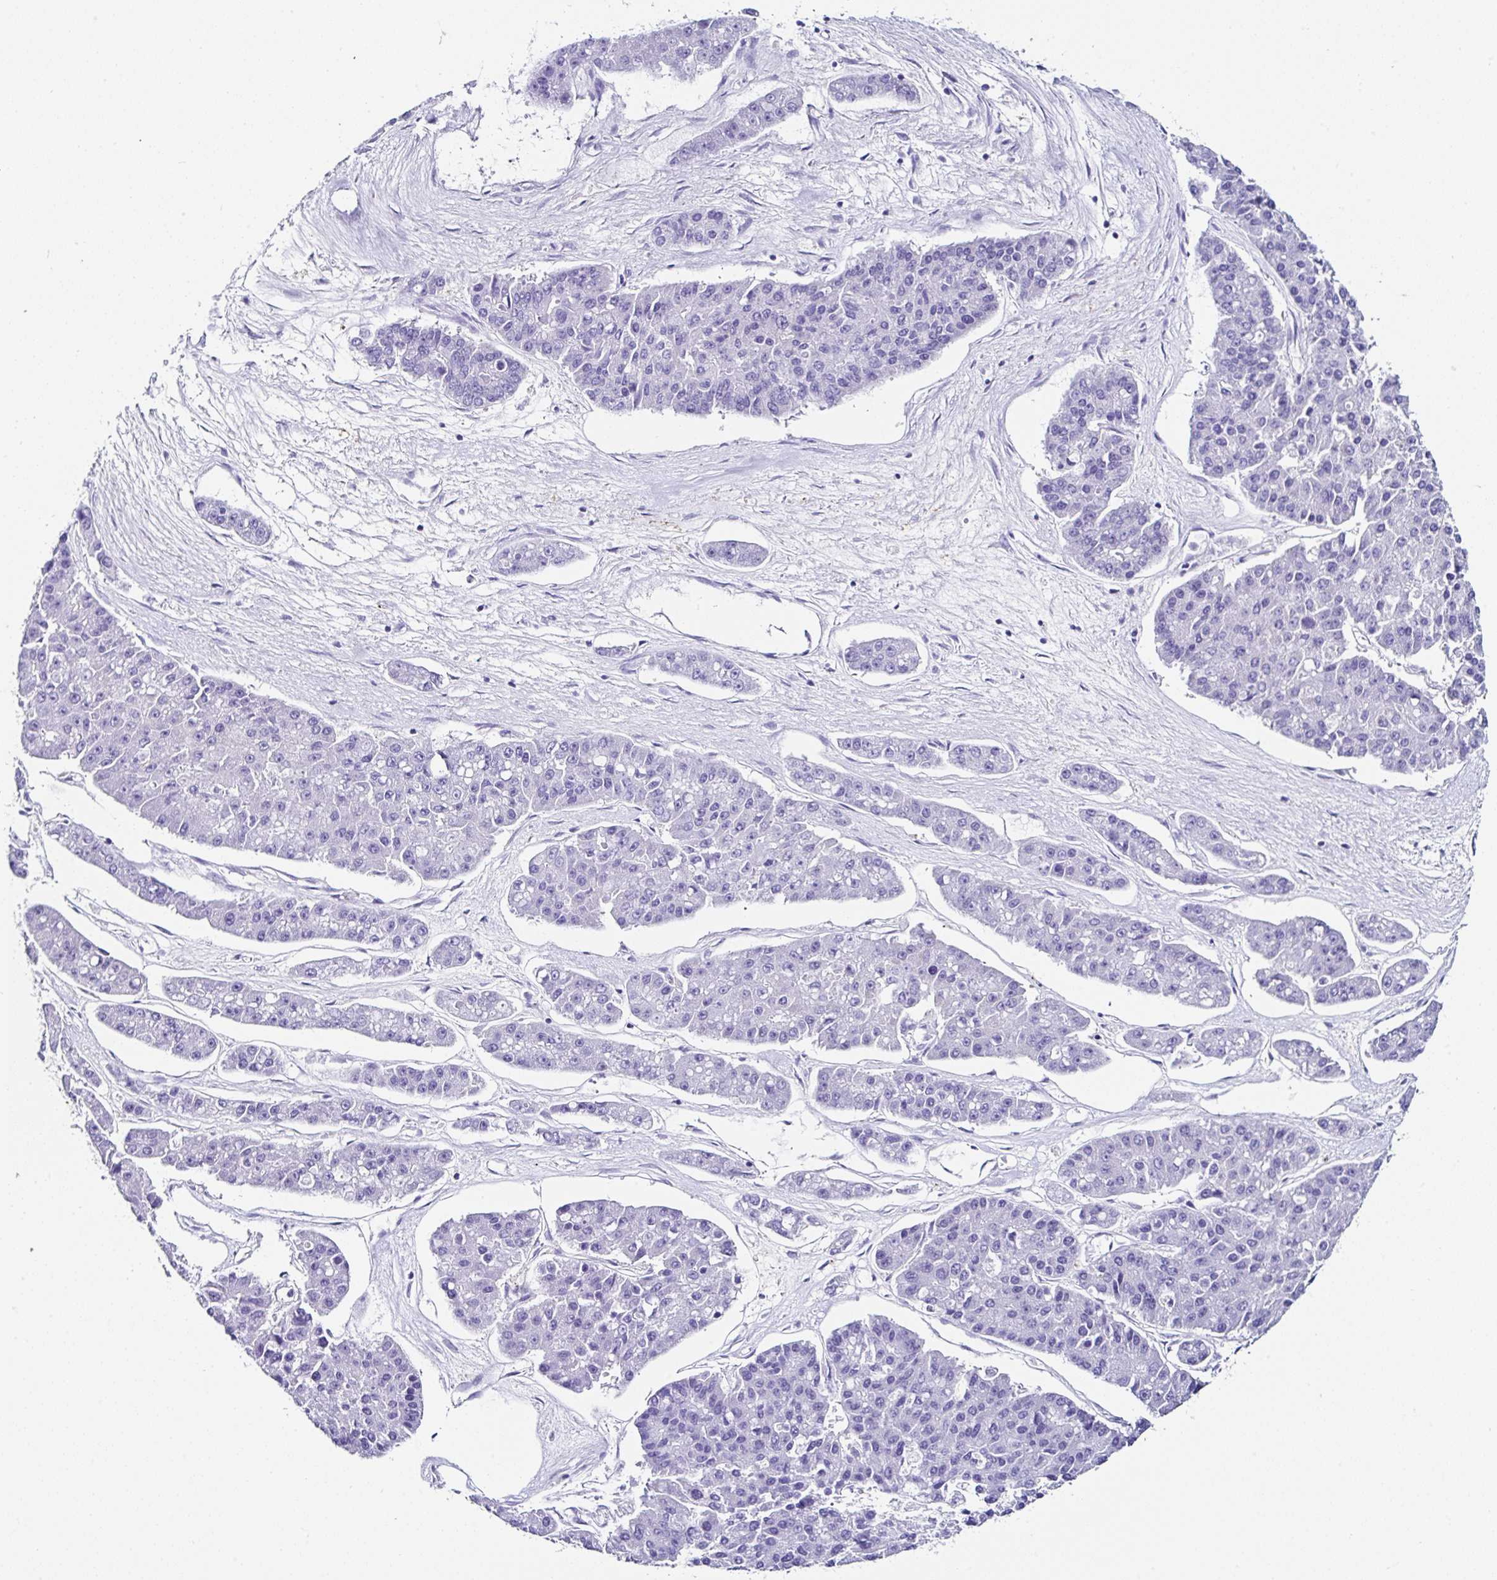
{"staining": {"intensity": "negative", "quantity": "none", "location": "none"}, "tissue": "pancreatic cancer", "cell_type": "Tumor cells", "image_type": "cancer", "snomed": [{"axis": "morphology", "description": "Adenocarcinoma, NOS"}, {"axis": "topography", "description": "Pancreas"}], "caption": "Human adenocarcinoma (pancreatic) stained for a protein using IHC shows no expression in tumor cells.", "gene": "UGT3A1", "patient": {"sex": "male", "age": 50}}